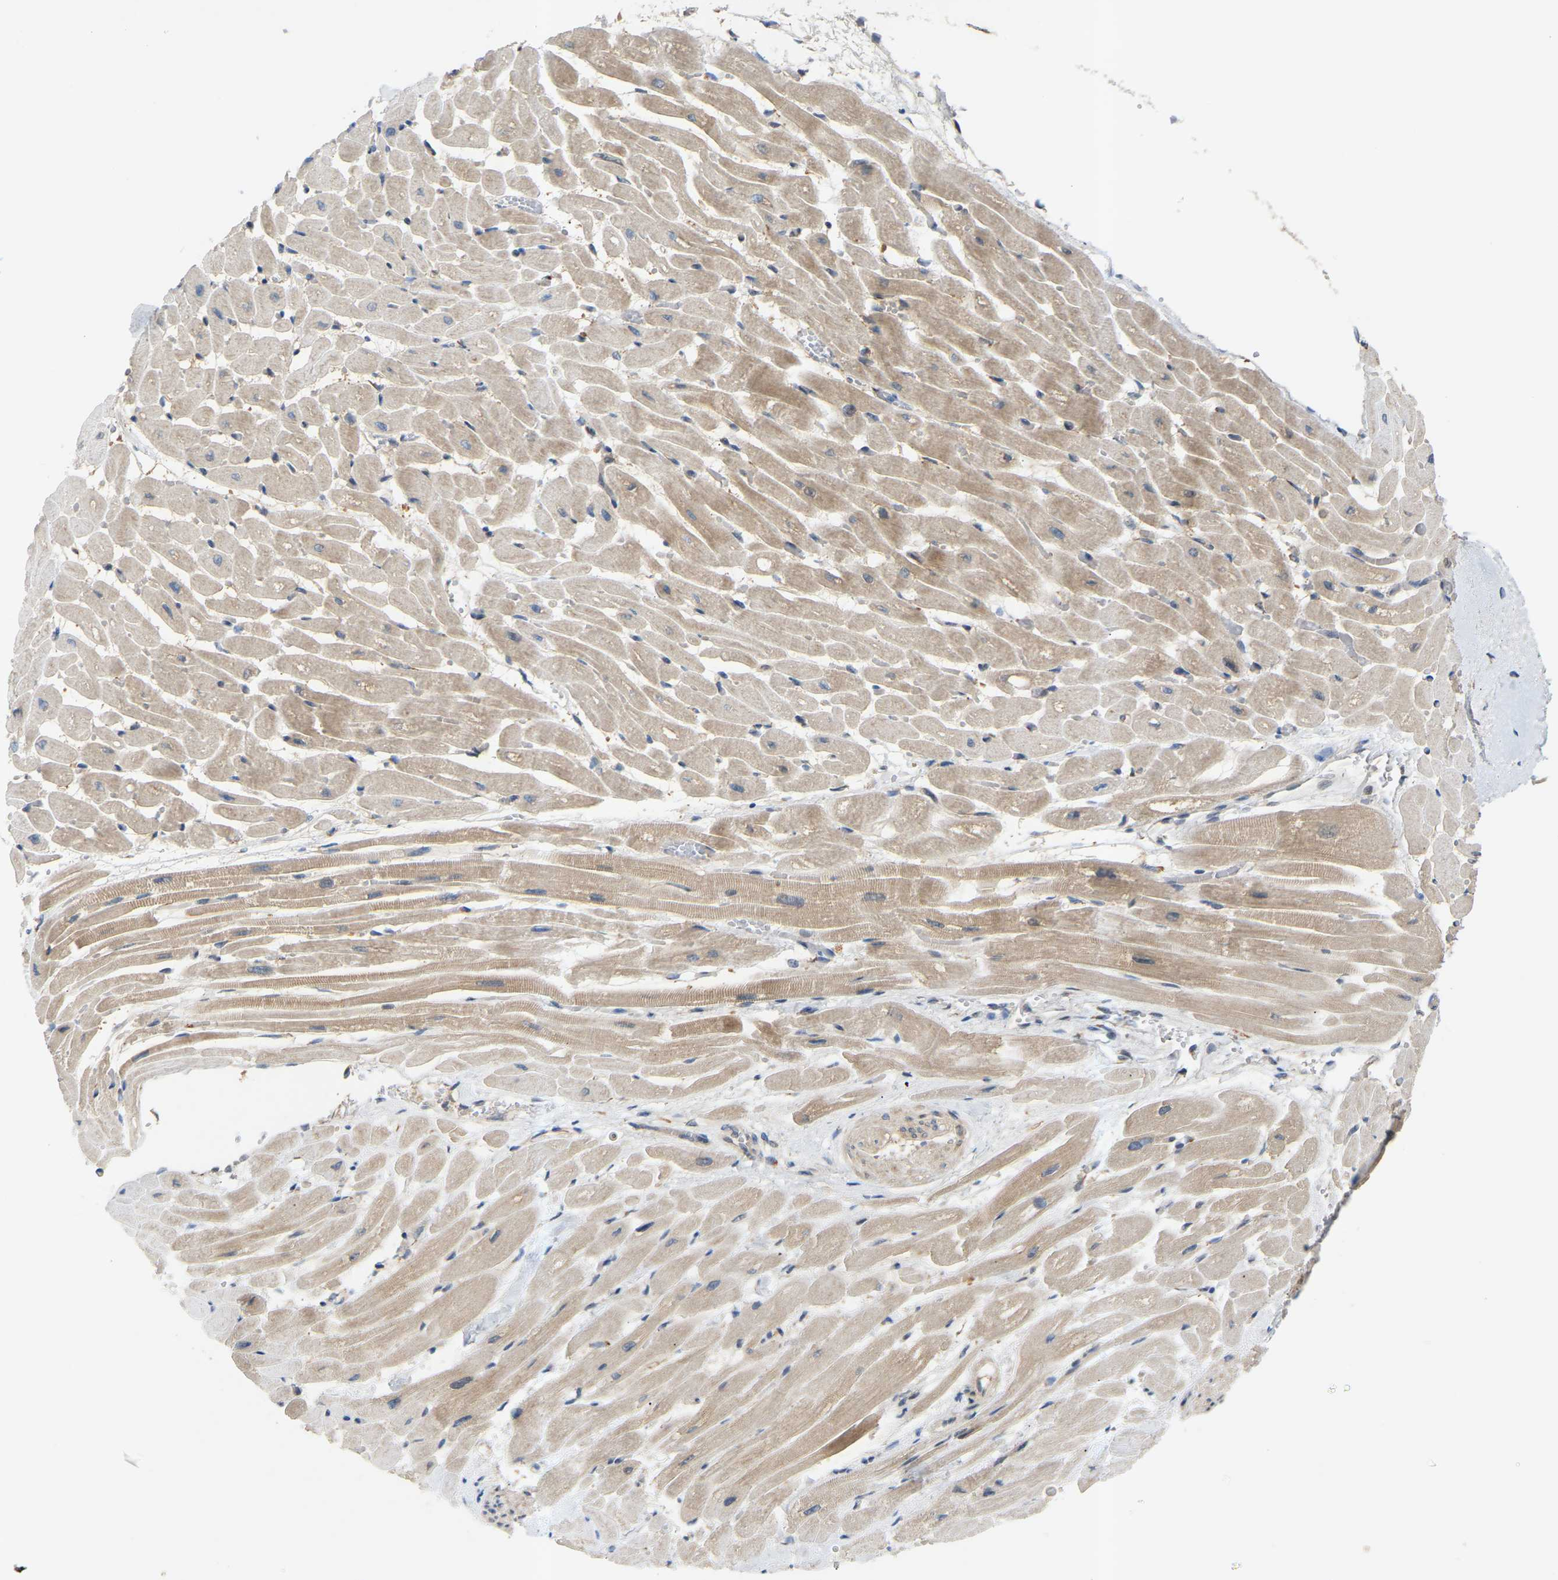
{"staining": {"intensity": "weak", "quantity": ">75%", "location": "cytoplasmic/membranous"}, "tissue": "heart muscle", "cell_type": "Cardiomyocytes", "image_type": "normal", "snomed": [{"axis": "morphology", "description": "Normal tissue, NOS"}, {"axis": "topography", "description": "Heart"}], "caption": "Protein analysis of unremarkable heart muscle demonstrates weak cytoplasmic/membranous positivity in about >75% of cardiomyocytes.", "gene": "ATP5MF", "patient": {"sex": "male", "age": 45}}